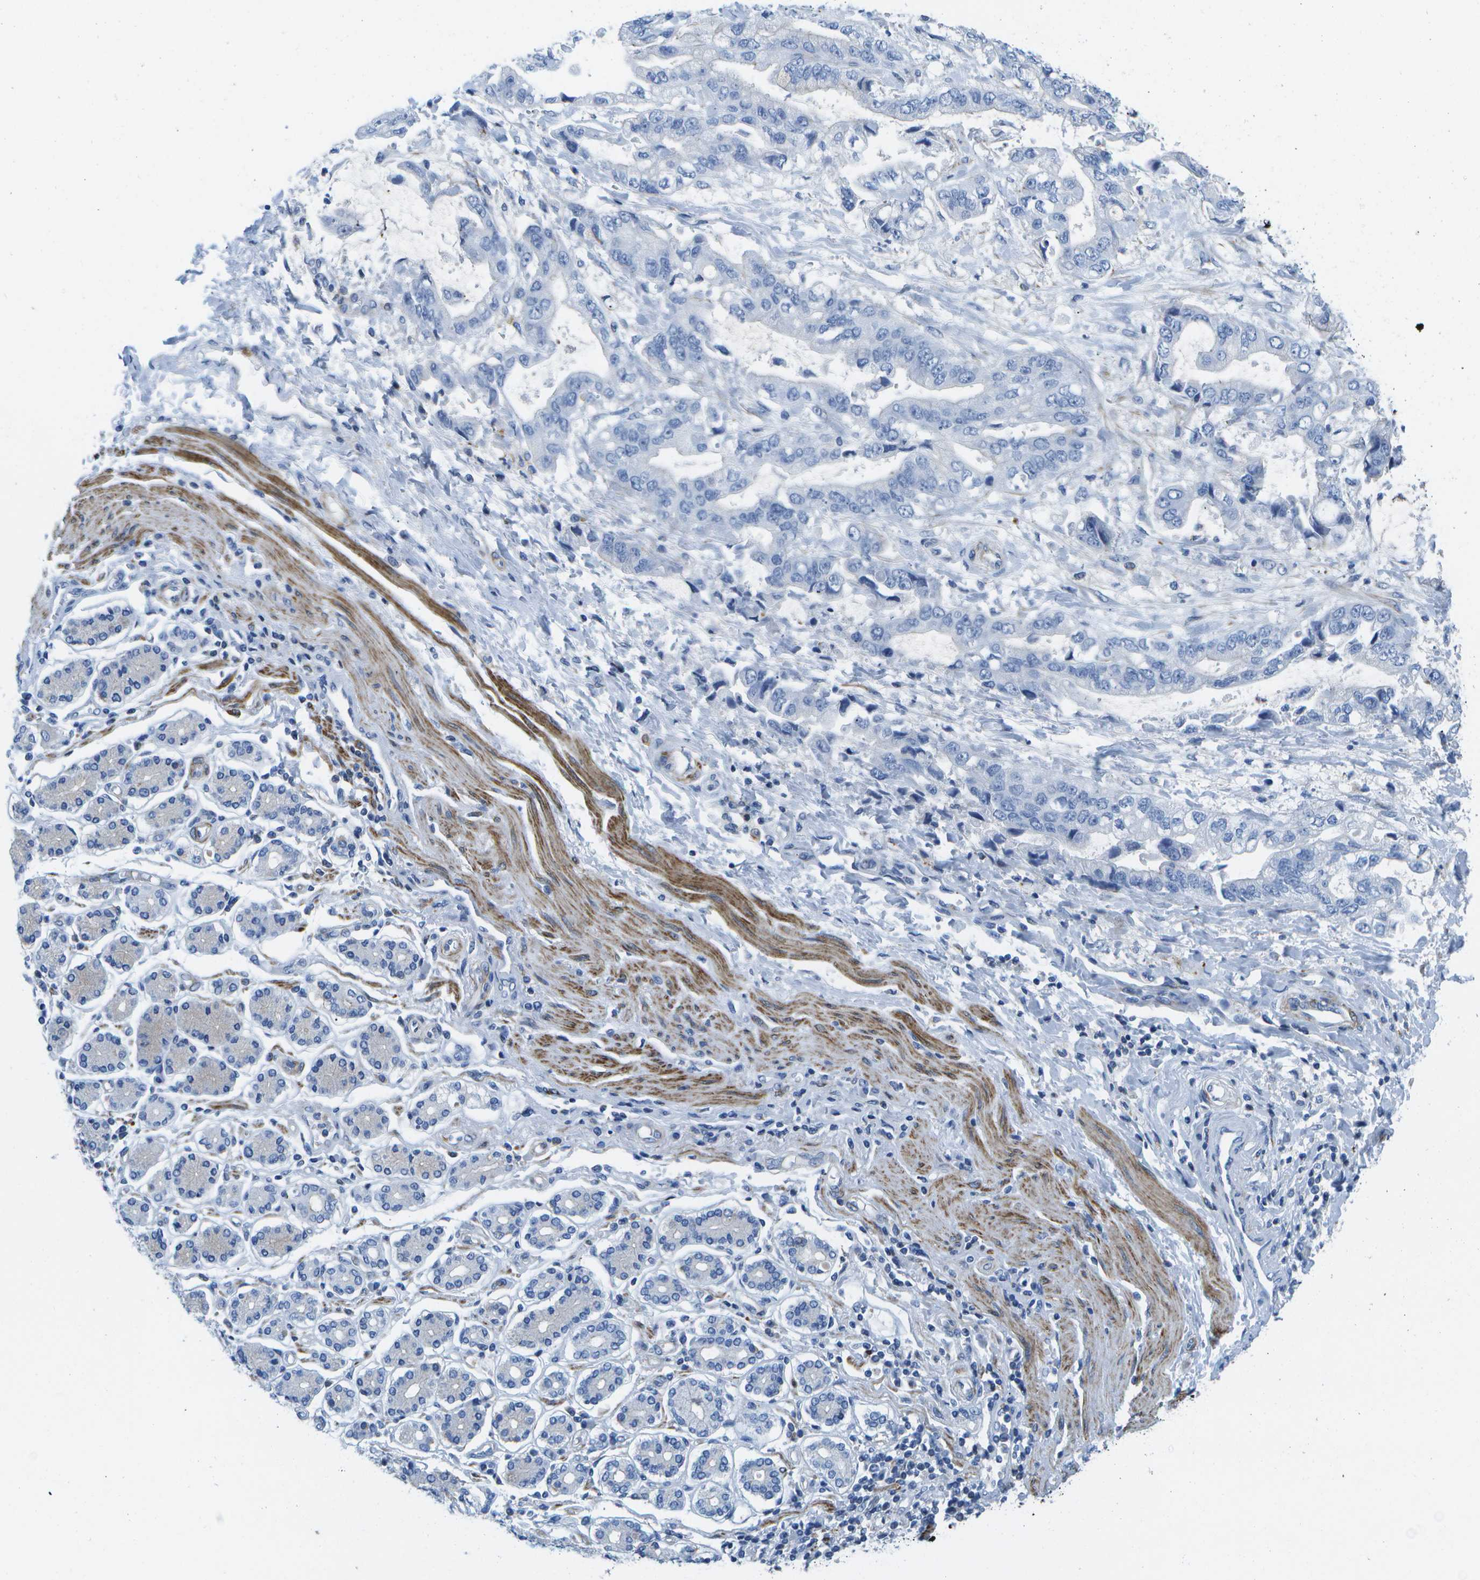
{"staining": {"intensity": "negative", "quantity": "none", "location": "none"}, "tissue": "stomach cancer", "cell_type": "Tumor cells", "image_type": "cancer", "snomed": [{"axis": "morphology", "description": "Normal tissue, NOS"}, {"axis": "morphology", "description": "Adenocarcinoma, NOS"}, {"axis": "topography", "description": "Stomach"}], "caption": "IHC of human stomach adenocarcinoma exhibits no positivity in tumor cells. The staining is performed using DAB brown chromogen with nuclei counter-stained in using hematoxylin.", "gene": "ADGRG6", "patient": {"sex": "male", "age": 62}}